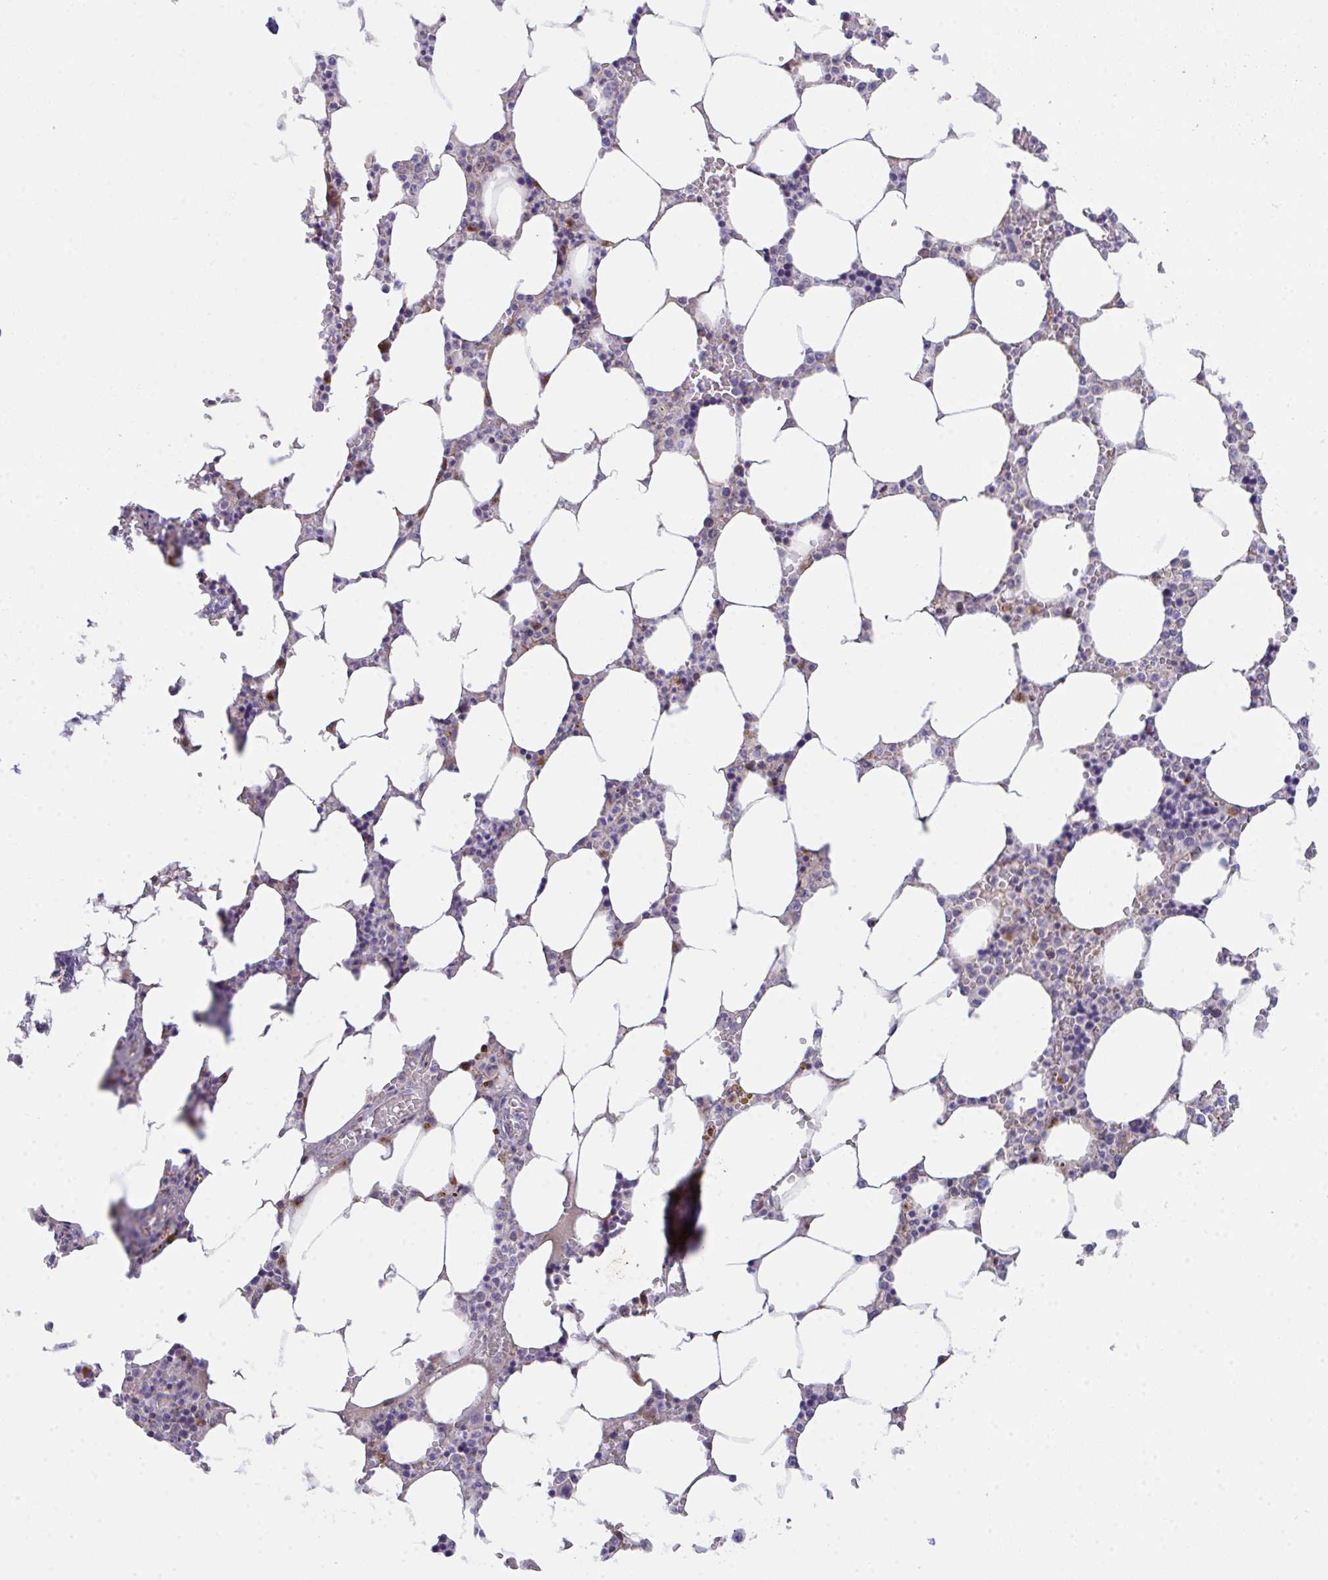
{"staining": {"intensity": "strong", "quantity": "<25%", "location": "cytoplasmic/membranous"}, "tissue": "bone marrow", "cell_type": "Hematopoietic cells", "image_type": "normal", "snomed": [{"axis": "morphology", "description": "Normal tissue, NOS"}, {"axis": "topography", "description": "Bone marrow"}], "caption": "Immunohistochemical staining of normal human bone marrow exhibits <25% levels of strong cytoplasmic/membranous protein staining in approximately <25% of hematopoietic cells. (brown staining indicates protein expression, while blue staining denotes nuclei).", "gene": "MIA3", "patient": {"sex": "male", "age": 64}}